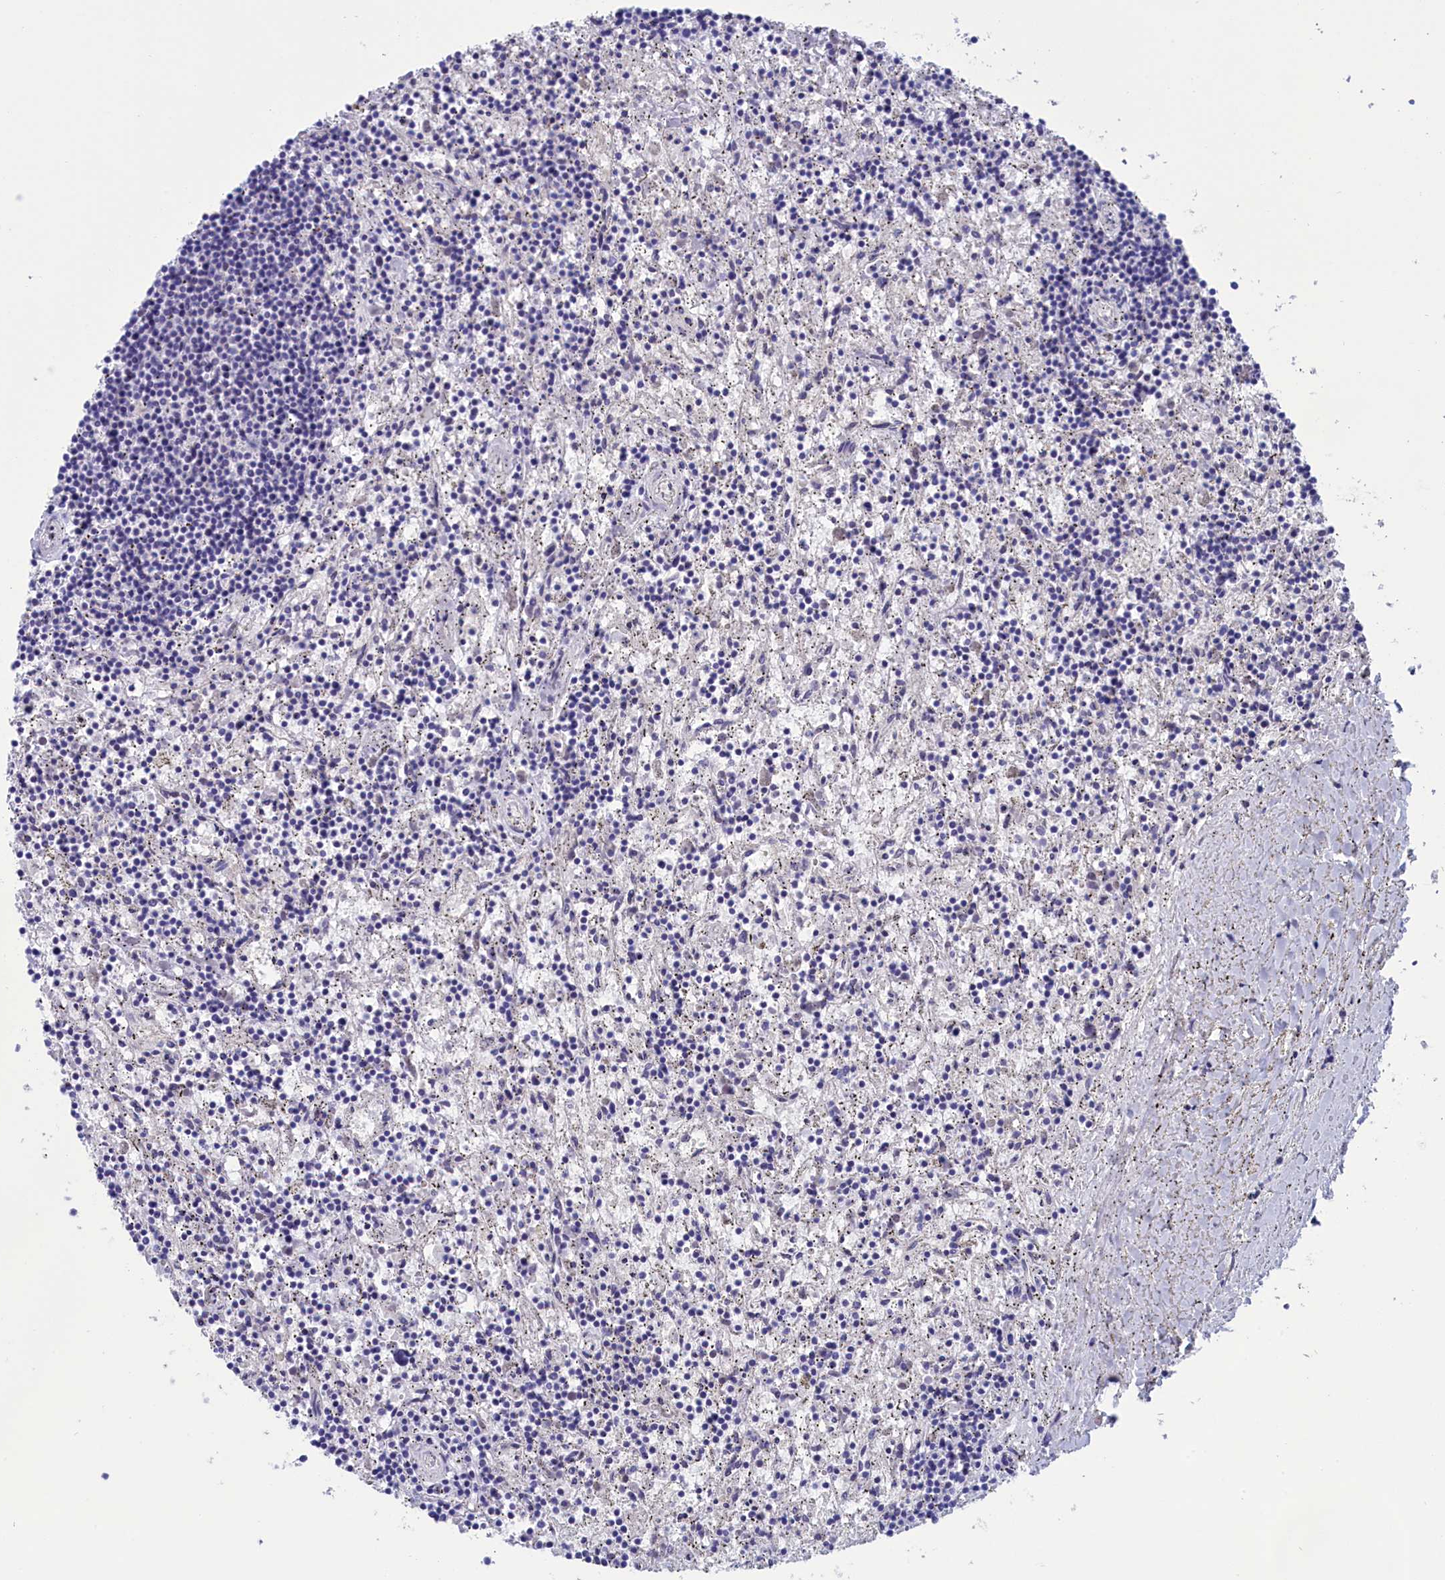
{"staining": {"intensity": "negative", "quantity": "none", "location": "none"}, "tissue": "lymphoma", "cell_type": "Tumor cells", "image_type": "cancer", "snomed": [{"axis": "morphology", "description": "Malignant lymphoma, non-Hodgkin's type, Low grade"}, {"axis": "topography", "description": "Spleen"}], "caption": "Tumor cells show no significant protein expression in low-grade malignant lymphoma, non-Hodgkin's type.", "gene": "VPS35L", "patient": {"sex": "male", "age": 76}}